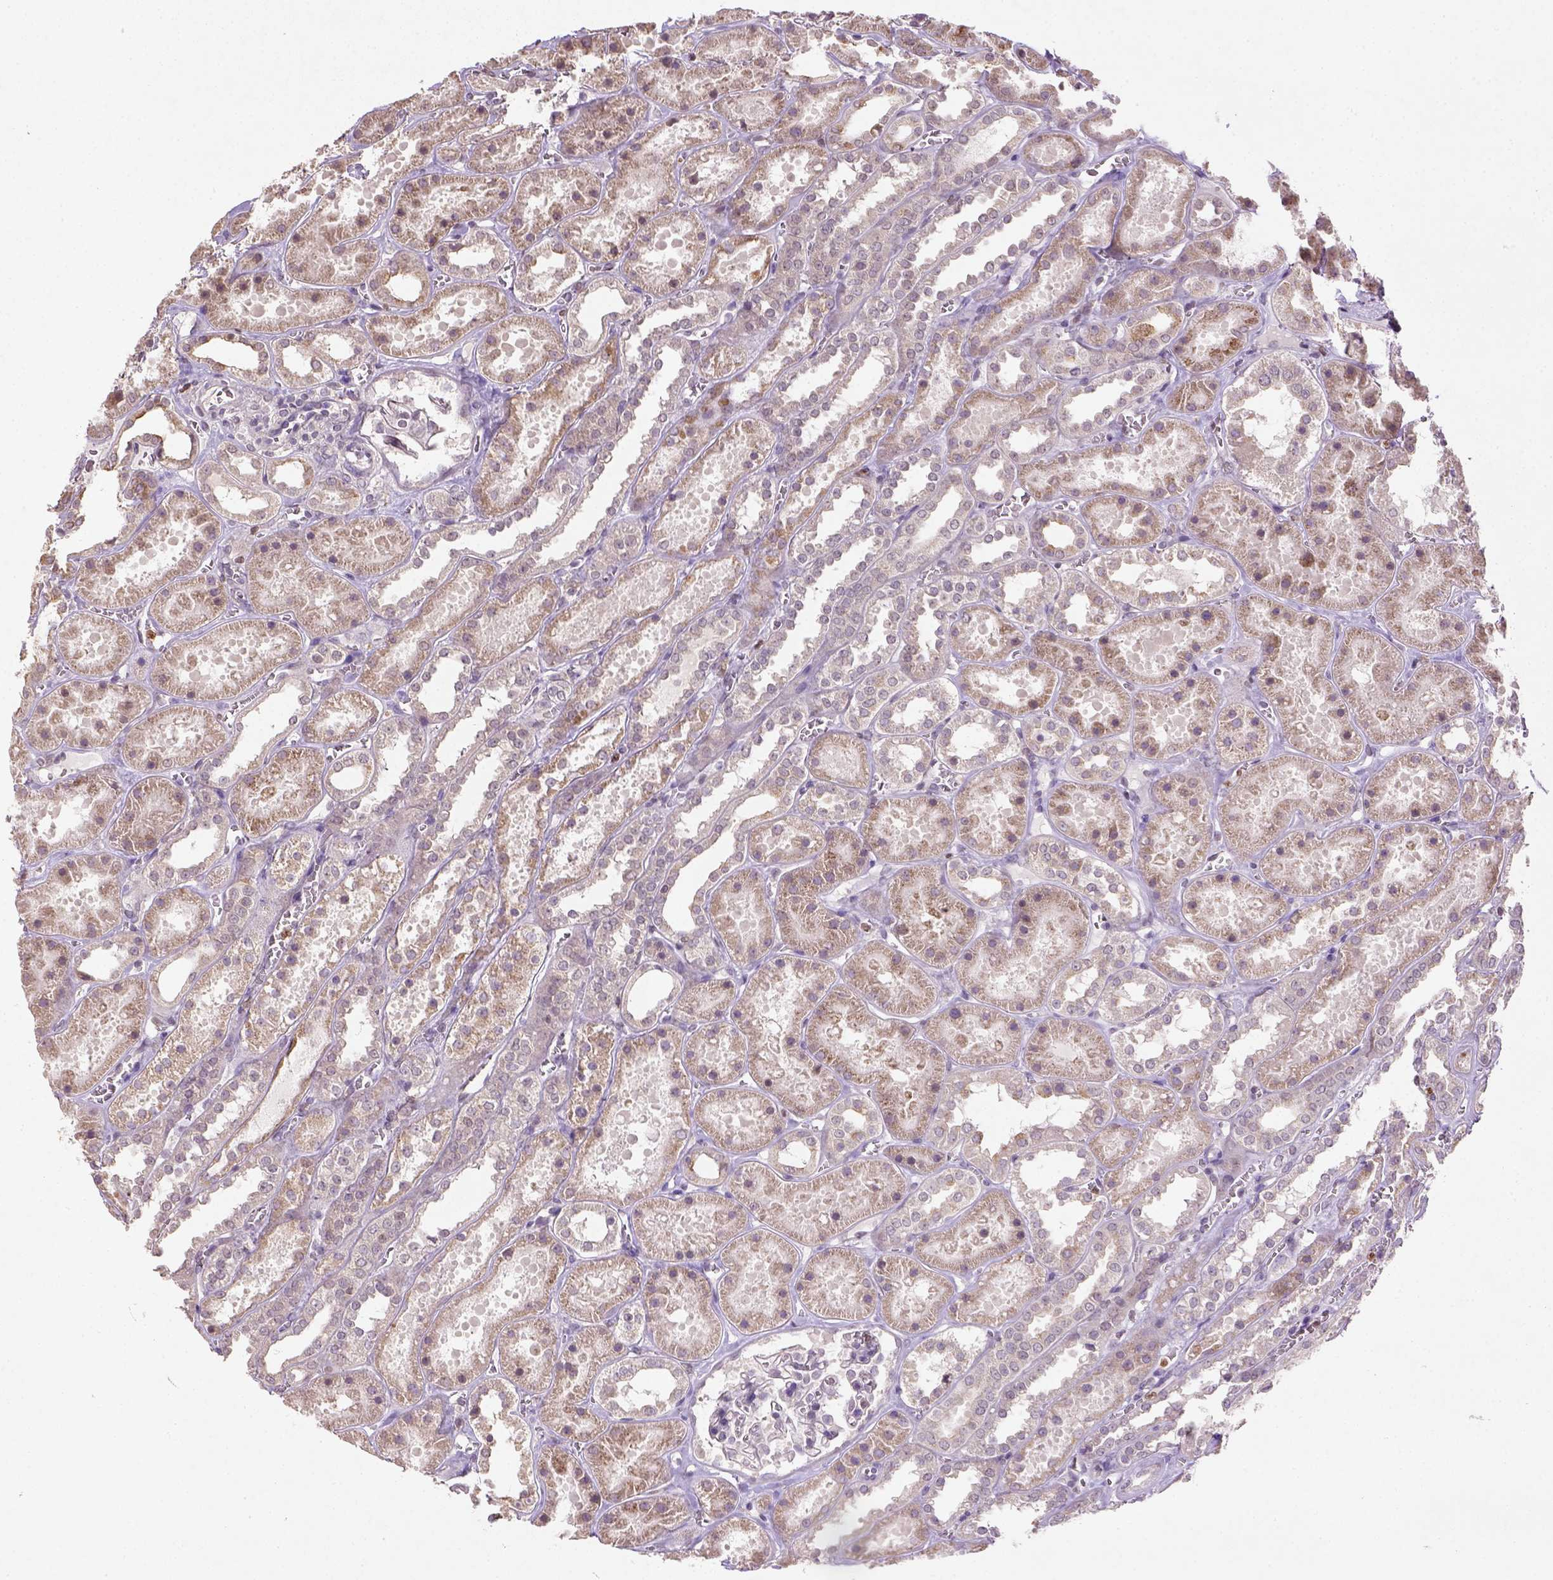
{"staining": {"intensity": "negative", "quantity": "none", "location": "none"}, "tissue": "kidney", "cell_type": "Cells in glomeruli", "image_type": "normal", "snomed": [{"axis": "morphology", "description": "Normal tissue, NOS"}, {"axis": "topography", "description": "Kidney"}], "caption": "Protein analysis of normal kidney reveals no significant staining in cells in glomeruli.", "gene": "NUDT3", "patient": {"sex": "female", "age": 41}}